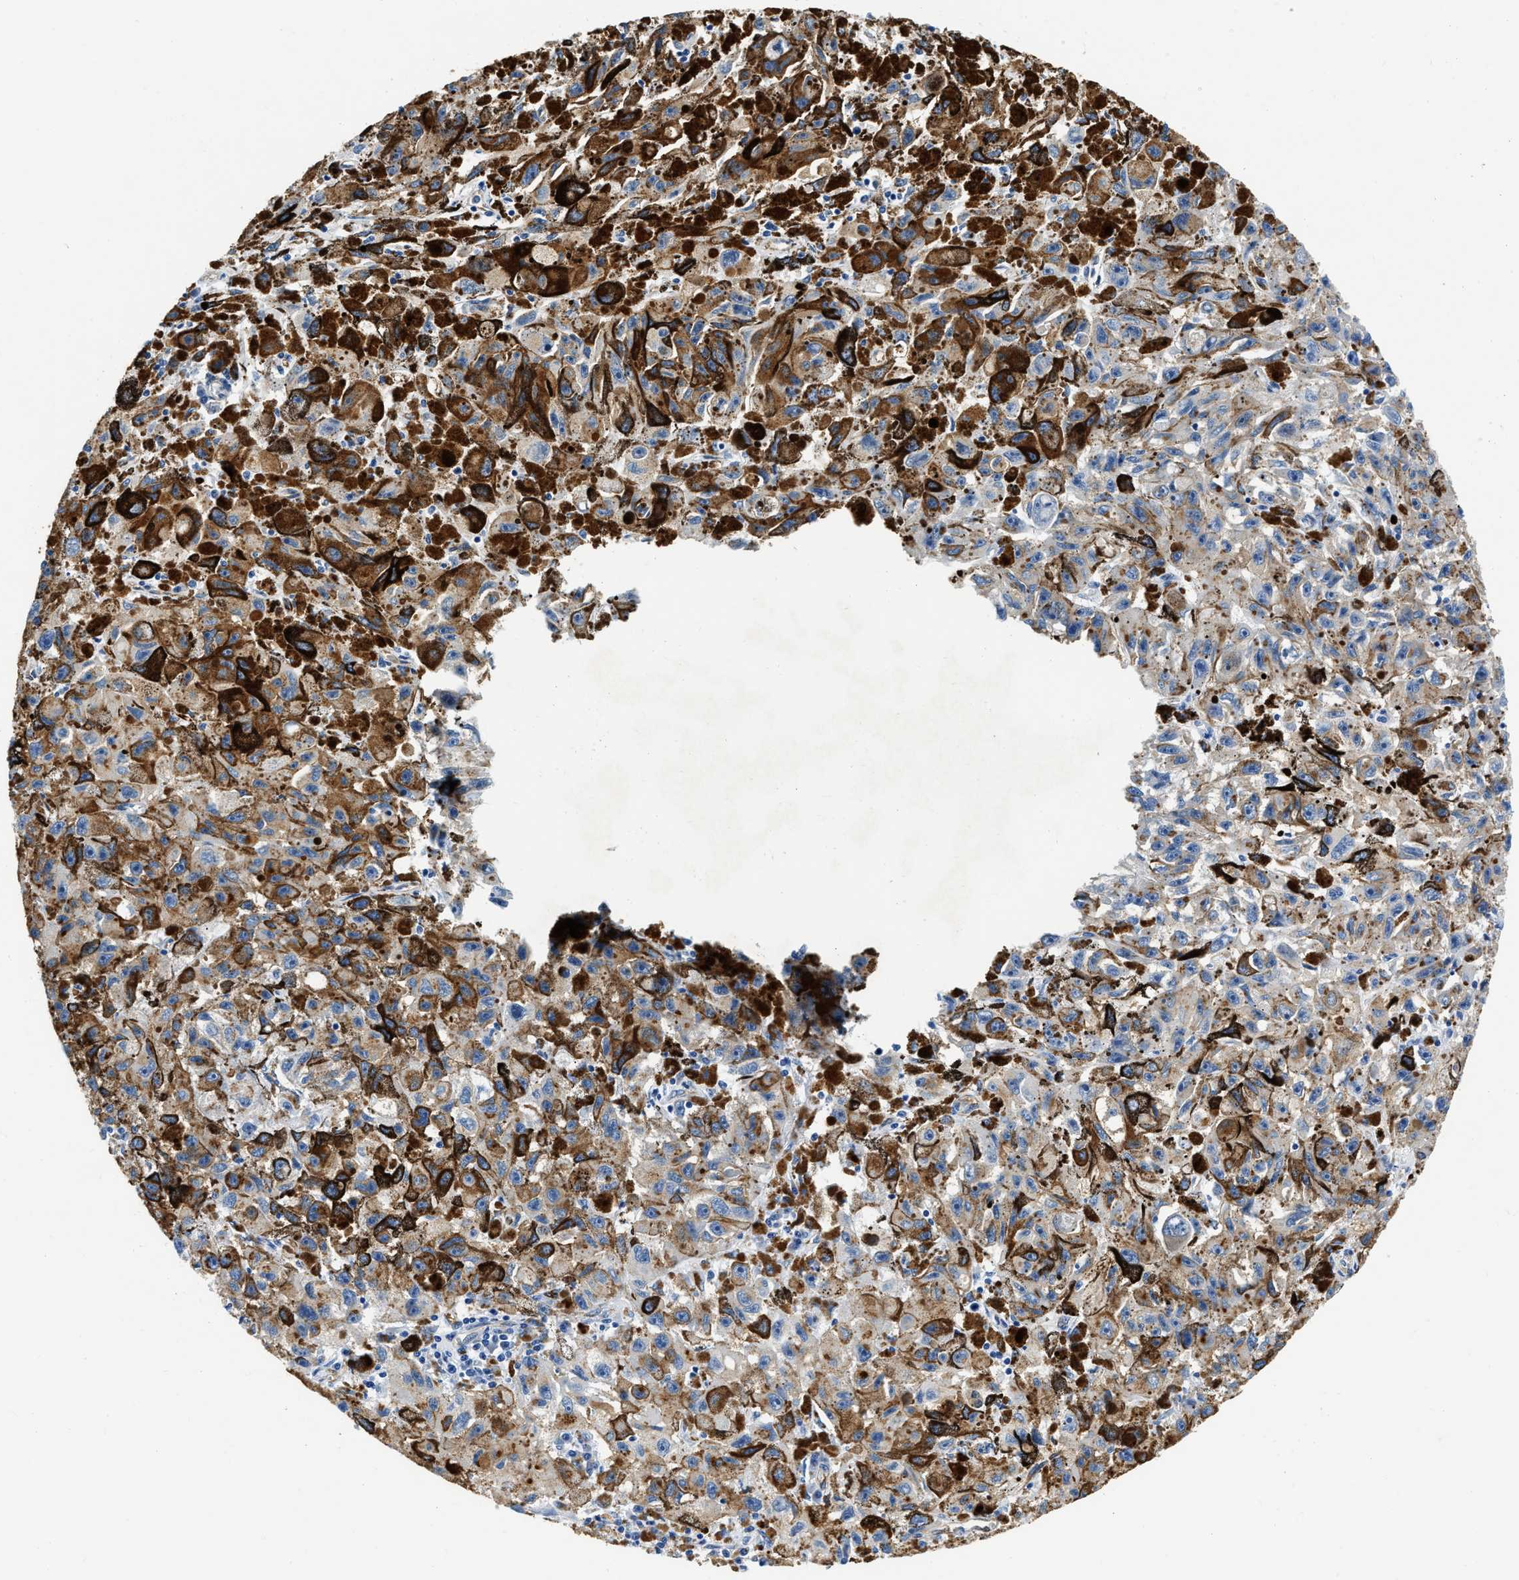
{"staining": {"intensity": "moderate", "quantity": "25%-75%", "location": "cytoplasmic/membranous"}, "tissue": "melanoma", "cell_type": "Tumor cells", "image_type": "cancer", "snomed": [{"axis": "morphology", "description": "Malignant melanoma, NOS"}, {"axis": "topography", "description": "Skin"}], "caption": "Immunohistochemistry (DAB (3,3'-diaminobenzidine)) staining of human melanoma demonstrates moderate cytoplasmic/membranous protein positivity in approximately 25%-75% of tumor cells.", "gene": "TVP23B", "patient": {"sex": "female", "age": 104}}